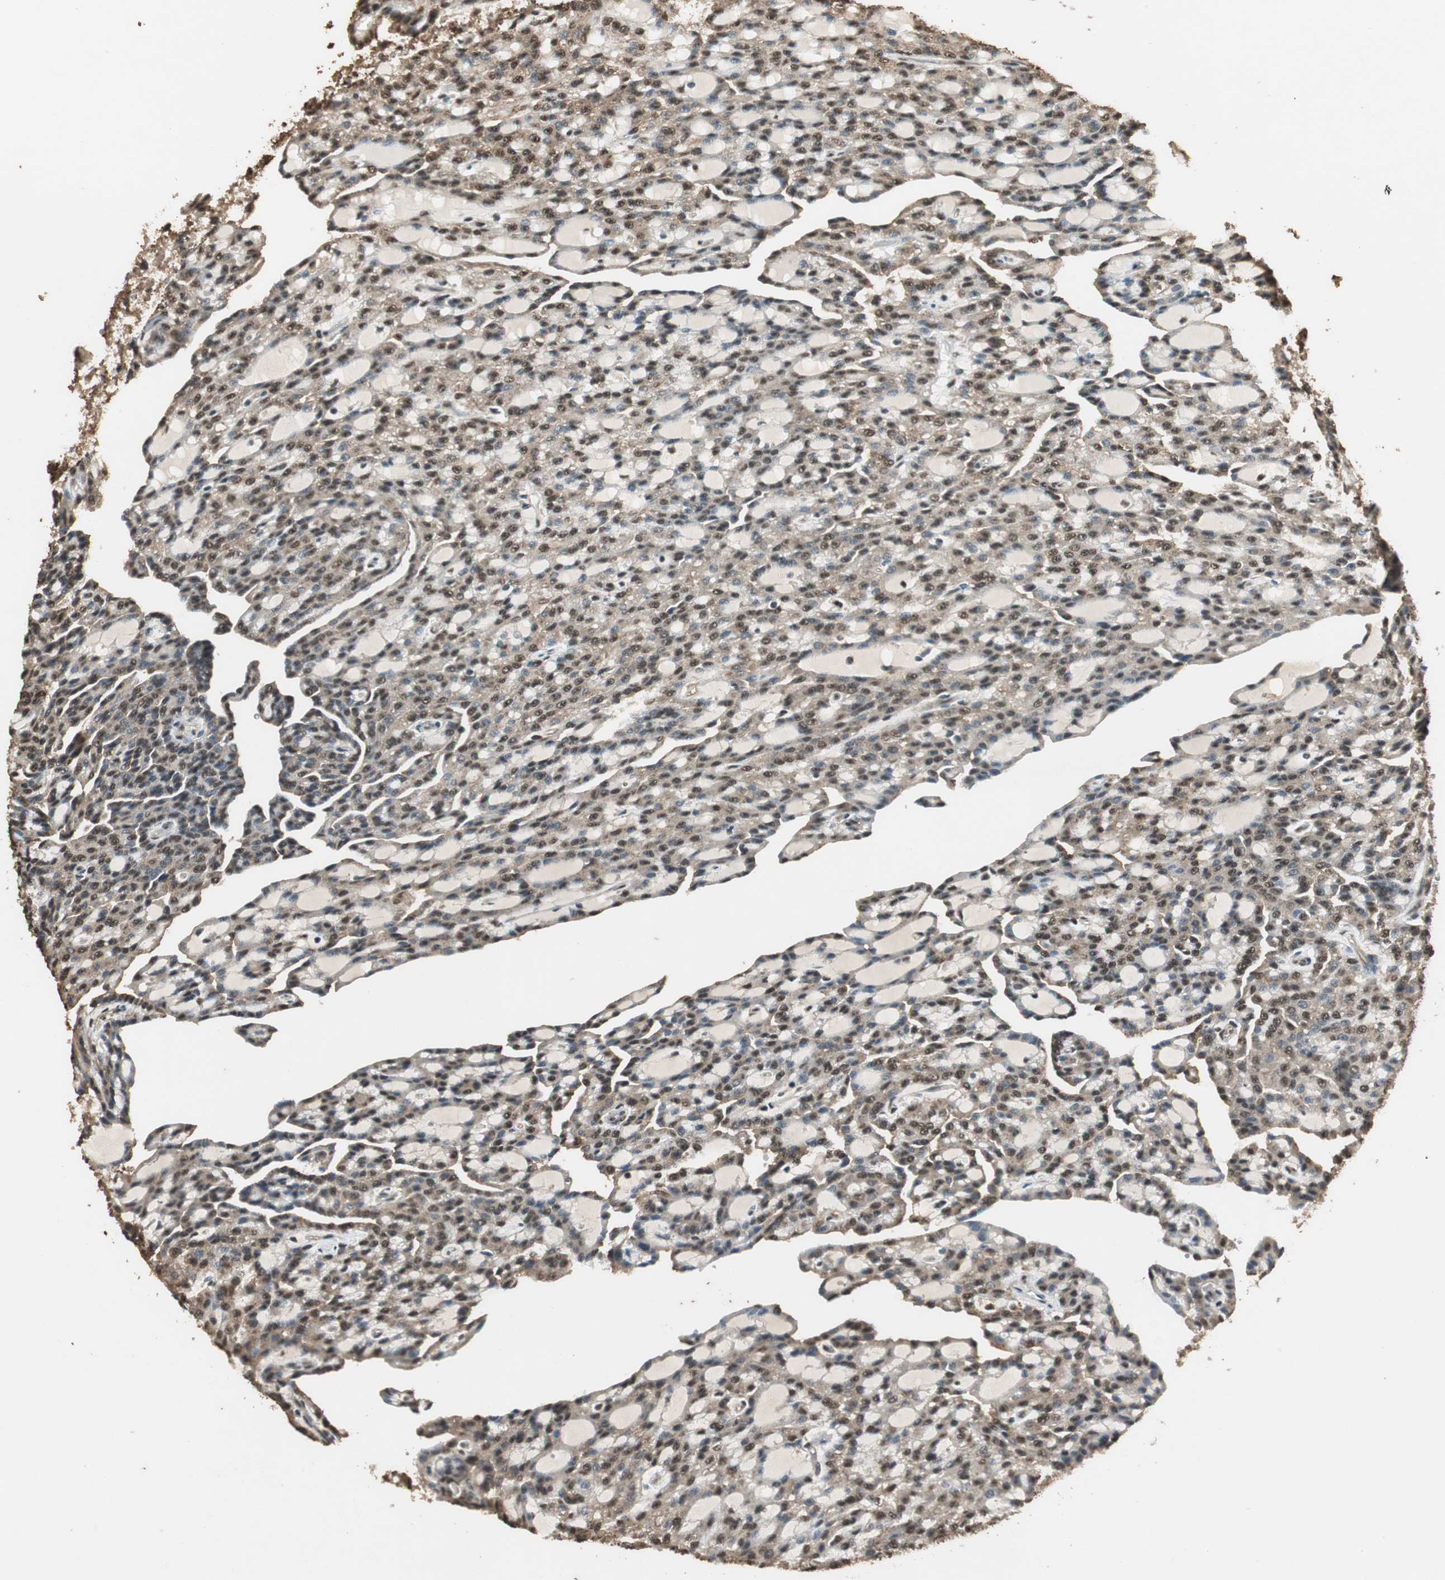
{"staining": {"intensity": "moderate", "quantity": ">75%", "location": "cytoplasmic/membranous,nuclear"}, "tissue": "renal cancer", "cell_type": "Tumor cells", "image_type": "cancer", "snomed": [{"axis": "morphology", "description": "Adenocarcinoma, NOS"}, {"axis": "topography", "description": "Kidney"}], "caption": "DAB (3,3'-diaminobenzidine) immunohistochemical staining of human renal cancer (adenocarcinoma) exhibits moderate cytoplasmic/membranous and nuclear protein staining in approximately >75% of tumor cells.", "gene": "PPP1R13B", "patient": {"sex": "male", "age": 63}}